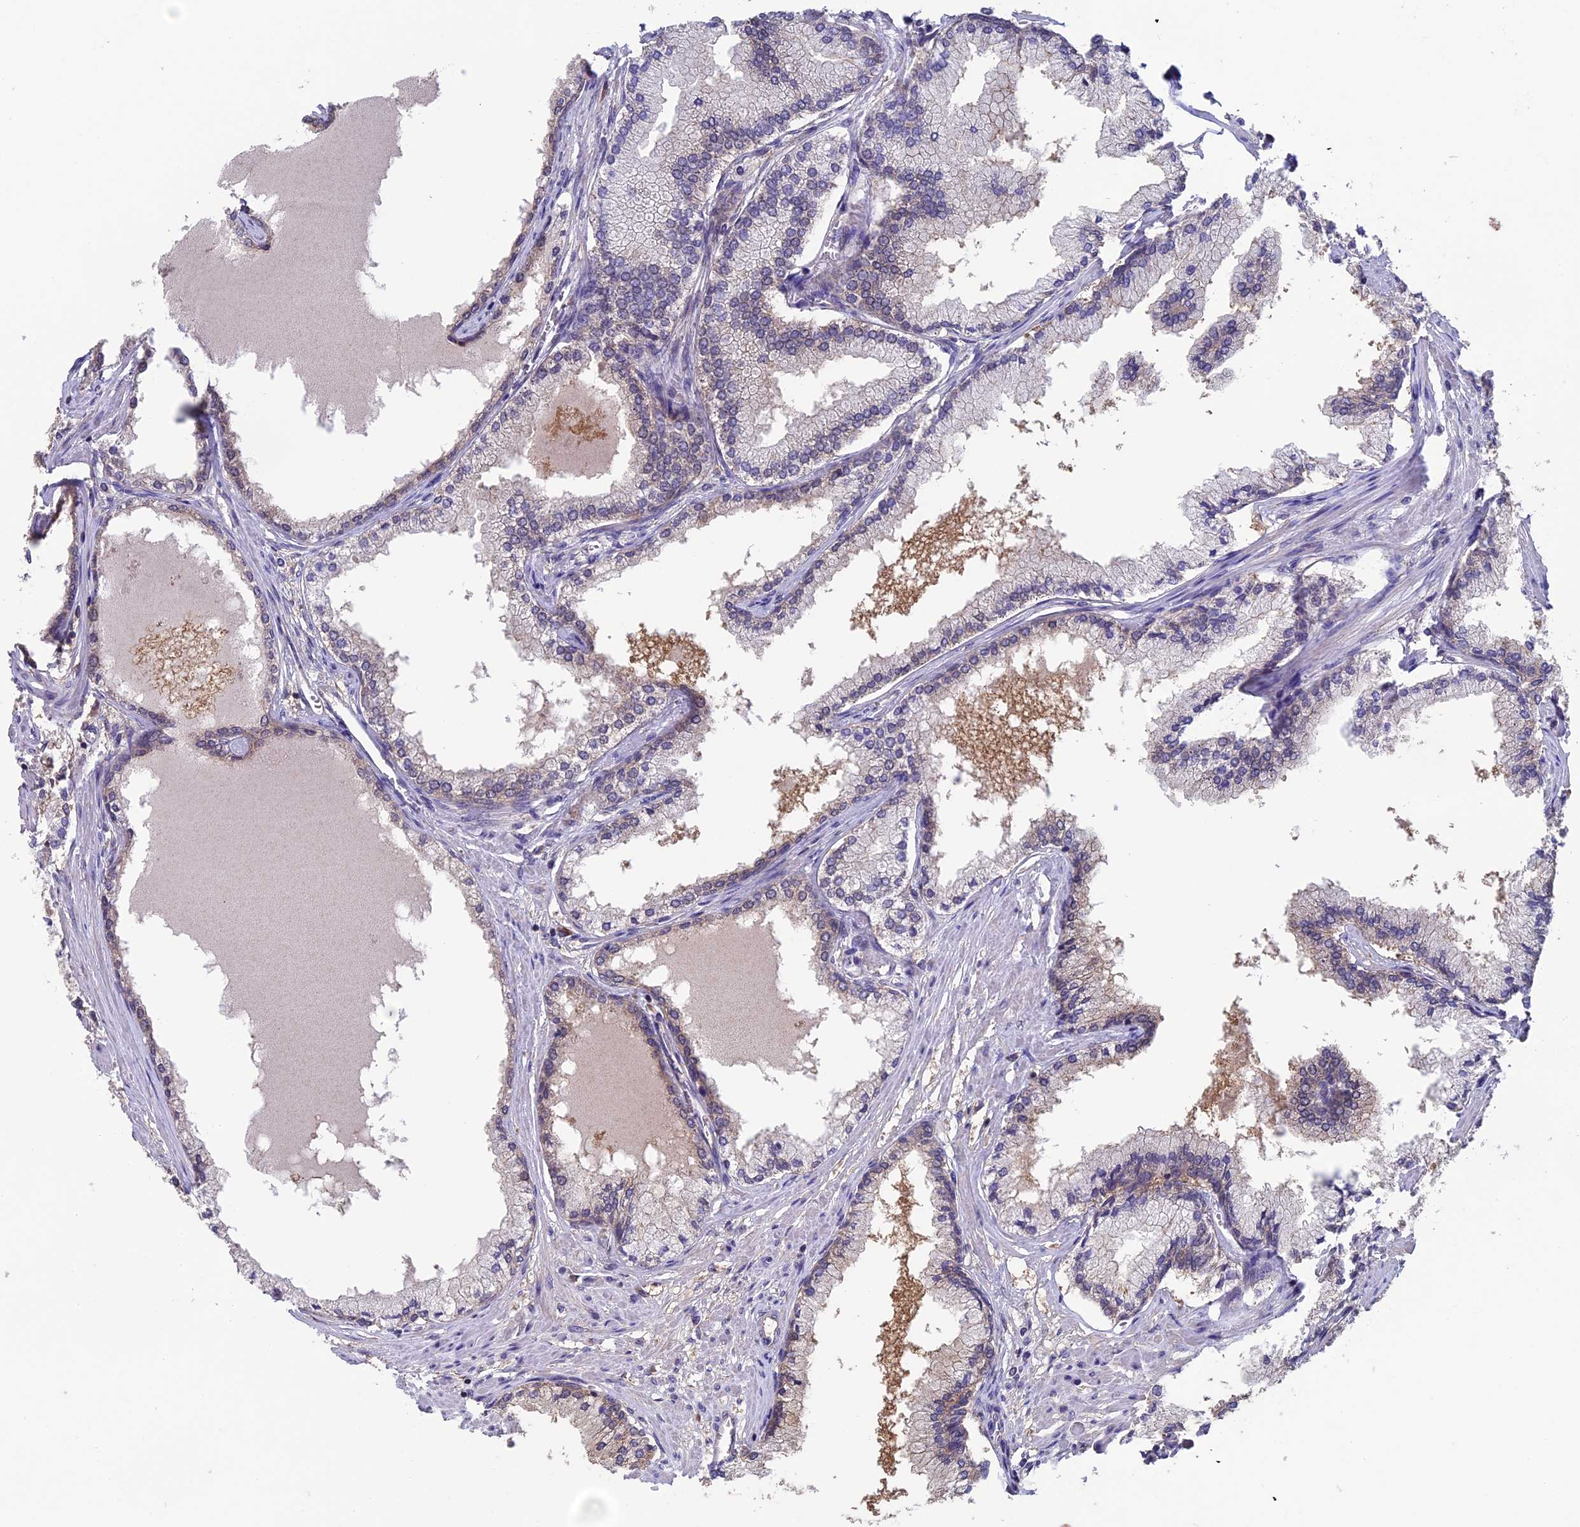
{"staining": {"intensity": "moderate", "quantity": "25%-75%", "location": "cytoplasmic/membranous"}, "tissue": "prostate cancer", "cell_type": "Tumor cells", "image_type": "cancer", "snomed": [{"axis": "morphology", "description": "Adenocarcinoma, Low grade"}, {"axis": "topography", "description": "Prostate"}], "caption": "About 25%-75% of tumor cells in prostate cancer (low-grade adenocarcinoma) demonstrate moderate cytoplasmic/membranous protein positivity as visualized by brown immunohistochemical staining.", "gene": "LCMT1", "patient": {"sex": "male", "age": 63}}